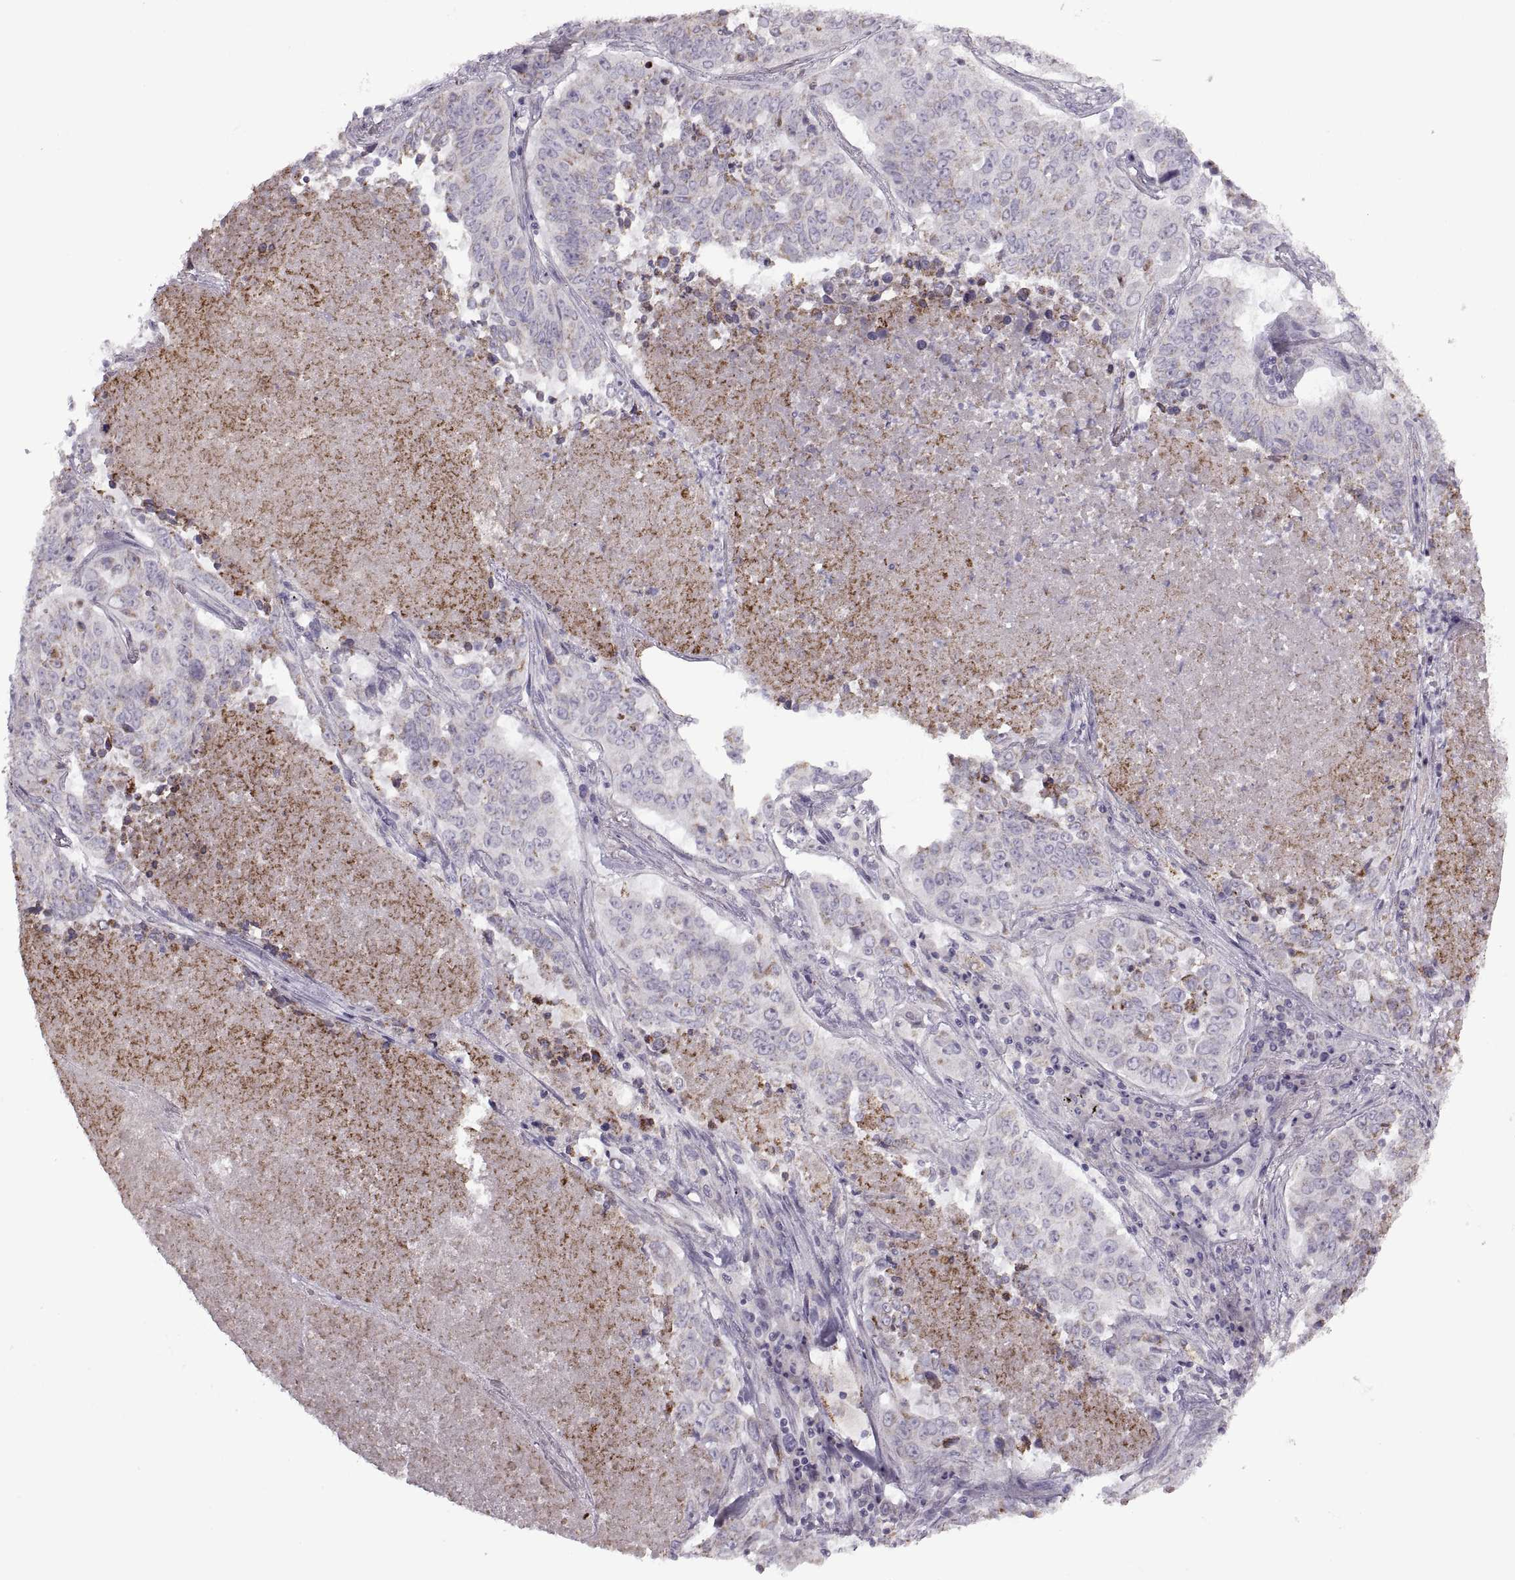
{"staining": {"intensity": "moderate", "quantity": "25%-75%", "location": "cytoplasmic/membranous"}, "tissue": "lung cancer", "cell_type": "Tumor cells", "image_type": "cancer", "snomed": [{"axis": "morphology", "description": "Normal tissue, NOS"}, {"axis": "morphology", "description": "Squamous cell carcinoma, NOS"}, {"axis": "topography", "description": "Bronchus"}, {"axis": "topography", "description": "Lung"}], "caption": "Moderate cytoplasmic/membranous expression is identified in approximately 25%-75% of tumor cells in squamous cell carcinoma (lung). The protein of interest is stained brown, and the nuclei are stained in blue (DAB (3,3'-diaminobenzidine) IHC with brightfield microscopy, high magnification).", "gene": "PIERCE1", "patient": {"sex": "male", "age": 64}}